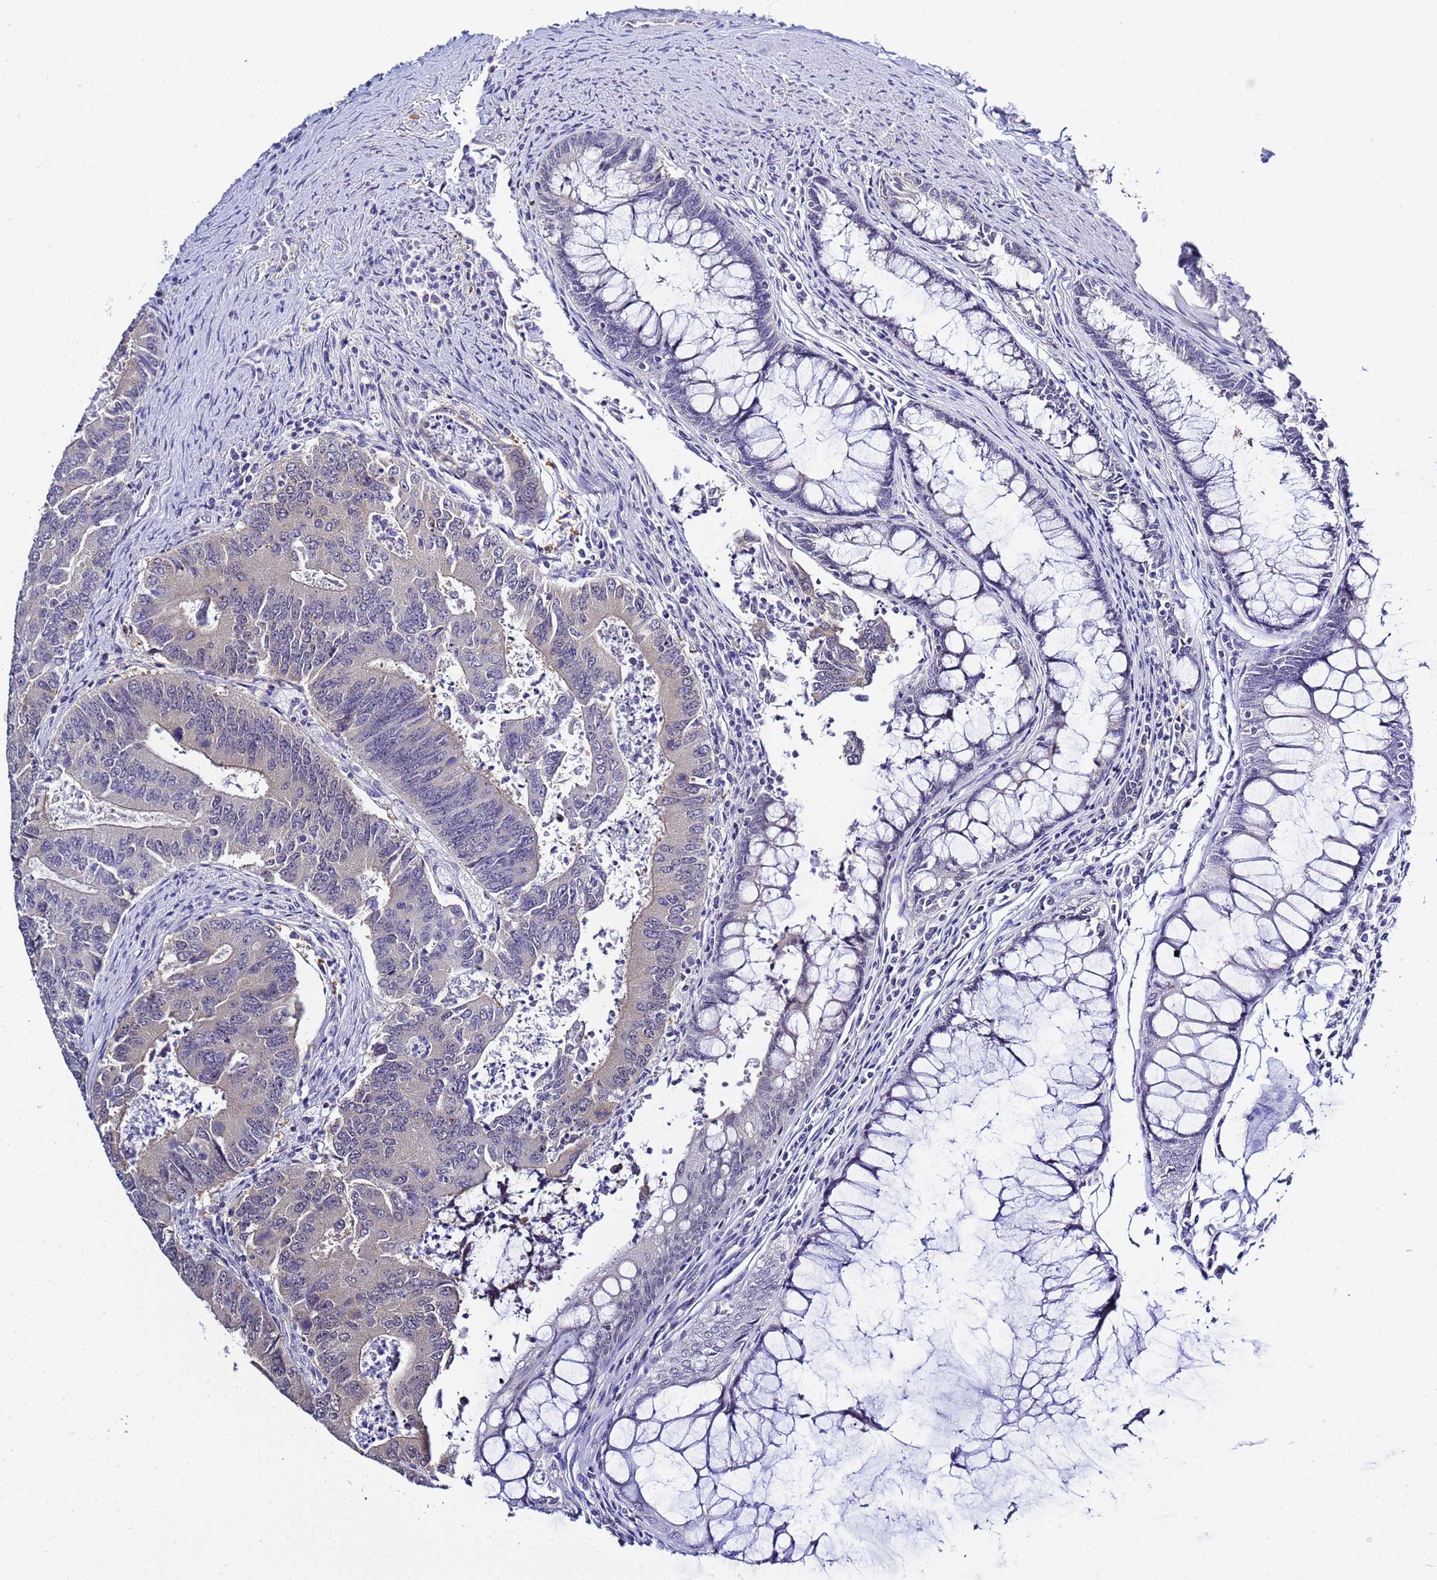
{"staining": {"intensity": "weak", "quantity": "<25%", "location": "cytoplasmic/membranous"}, "tissue": "colorectal cancer", "cell_type": "Tumor cells", "image_type": "cancer", "snomed": [{"axis": "morphology", "description": "Adenocarcinoma, NOS"}, {"axis": "topography", "description": "Colon"}], "caption": "There is no significant positivity in tumor cells of colorectal cancer.", "gene": "ACTL6B", "patient": {"sex": "female", "age": 67}}